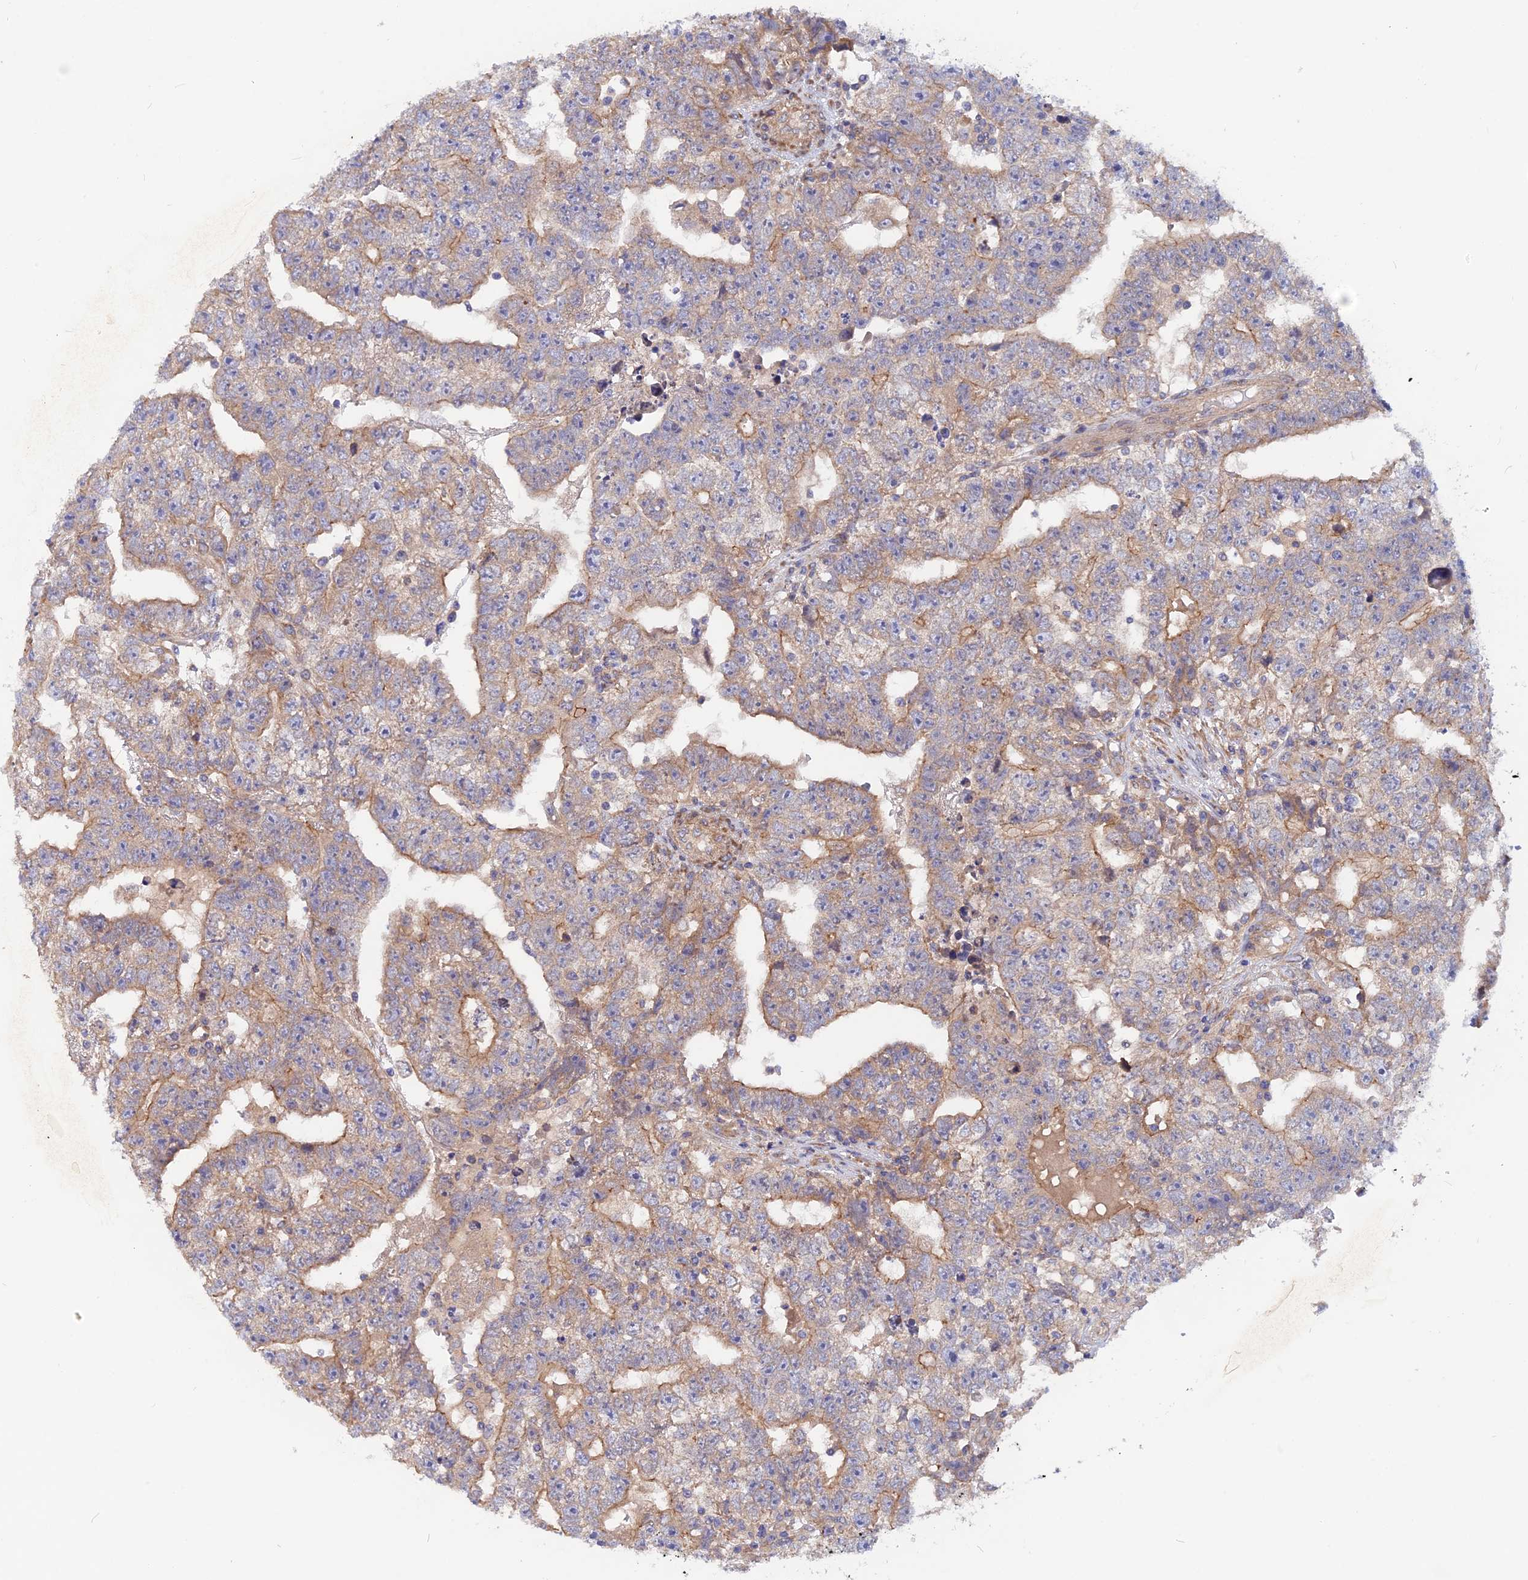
{"staining": {"intensity": "weak", "quantity": "25%-75%", "location": "cytoplasmic/membranous"}, "tissue": "testis cancer", "cell_type": "Tumor cells", "image_type": "cancer", "snomed": [{"axis": "morphology", "description": "Carcinoma, Embryonal, NOS"}, {"axis": "topography", "description": "Testis"}], "caption": "Embryonal carcinoma (testis) stained with a protein marker shows weak staining in tumor cells.", "gene": "HYCC1", "patient": {"sex": "male", "age": 25}}